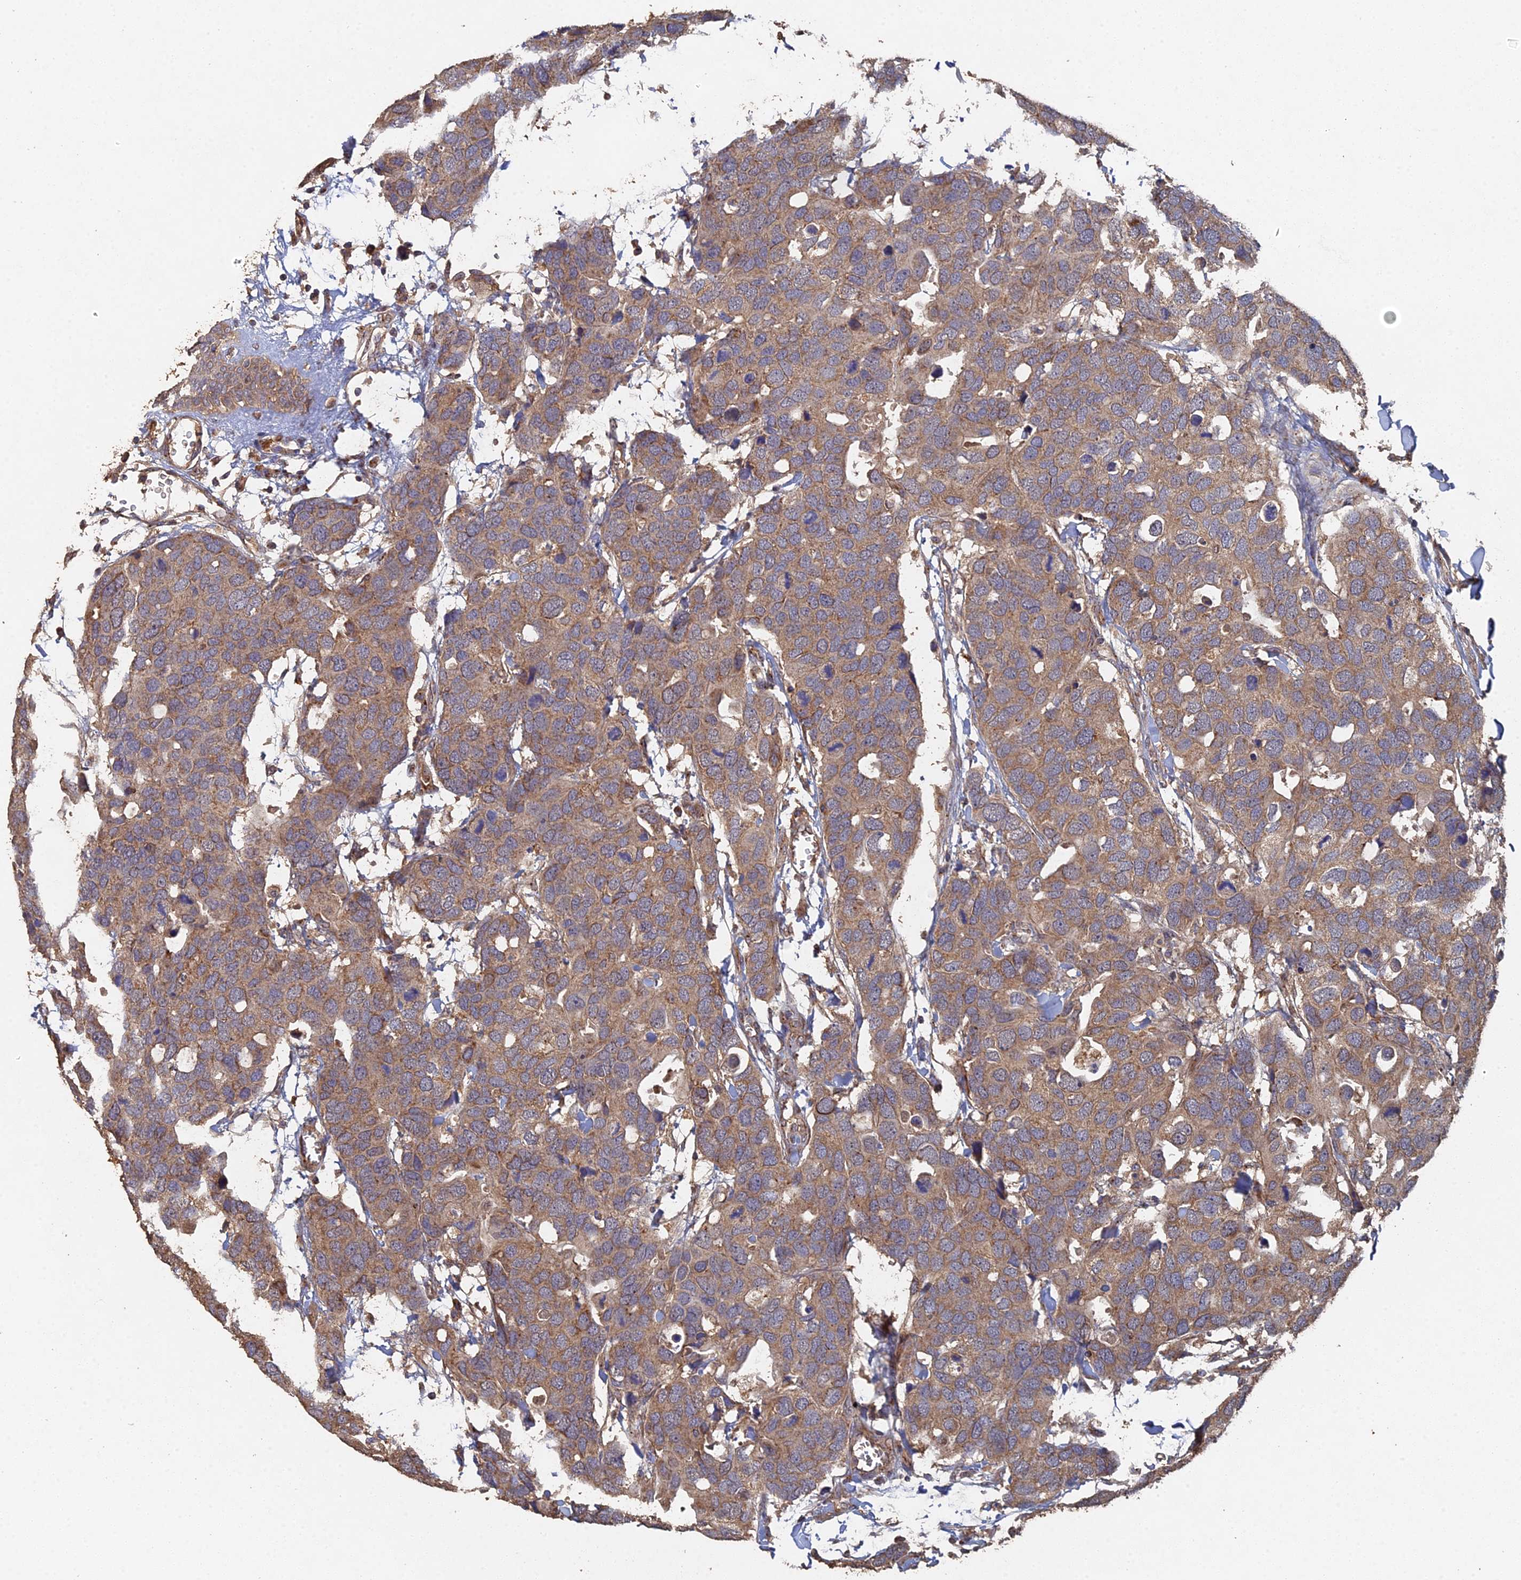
{"staining": {"intensity": "moderate", "quantity": ">75%", "location": "cytoplasmic/membranous"}, "tissue": "breast cancer", "cell_type": "Tumor cells", "image_type": "cancer", "snomed": [{"axis": "morphology", "description": "Duct carcinoma"}, {"axis": "topography", "description": "Breast"}], "caption": "Breast intraductal carcinoma tissue shows moderate cytoplasmic/membranous positivity in about >75% of tumor cells, visualized by immunohistochemistry.", "gene": "SPANXN4", "patient": {"sex": "female", "age": 83}}